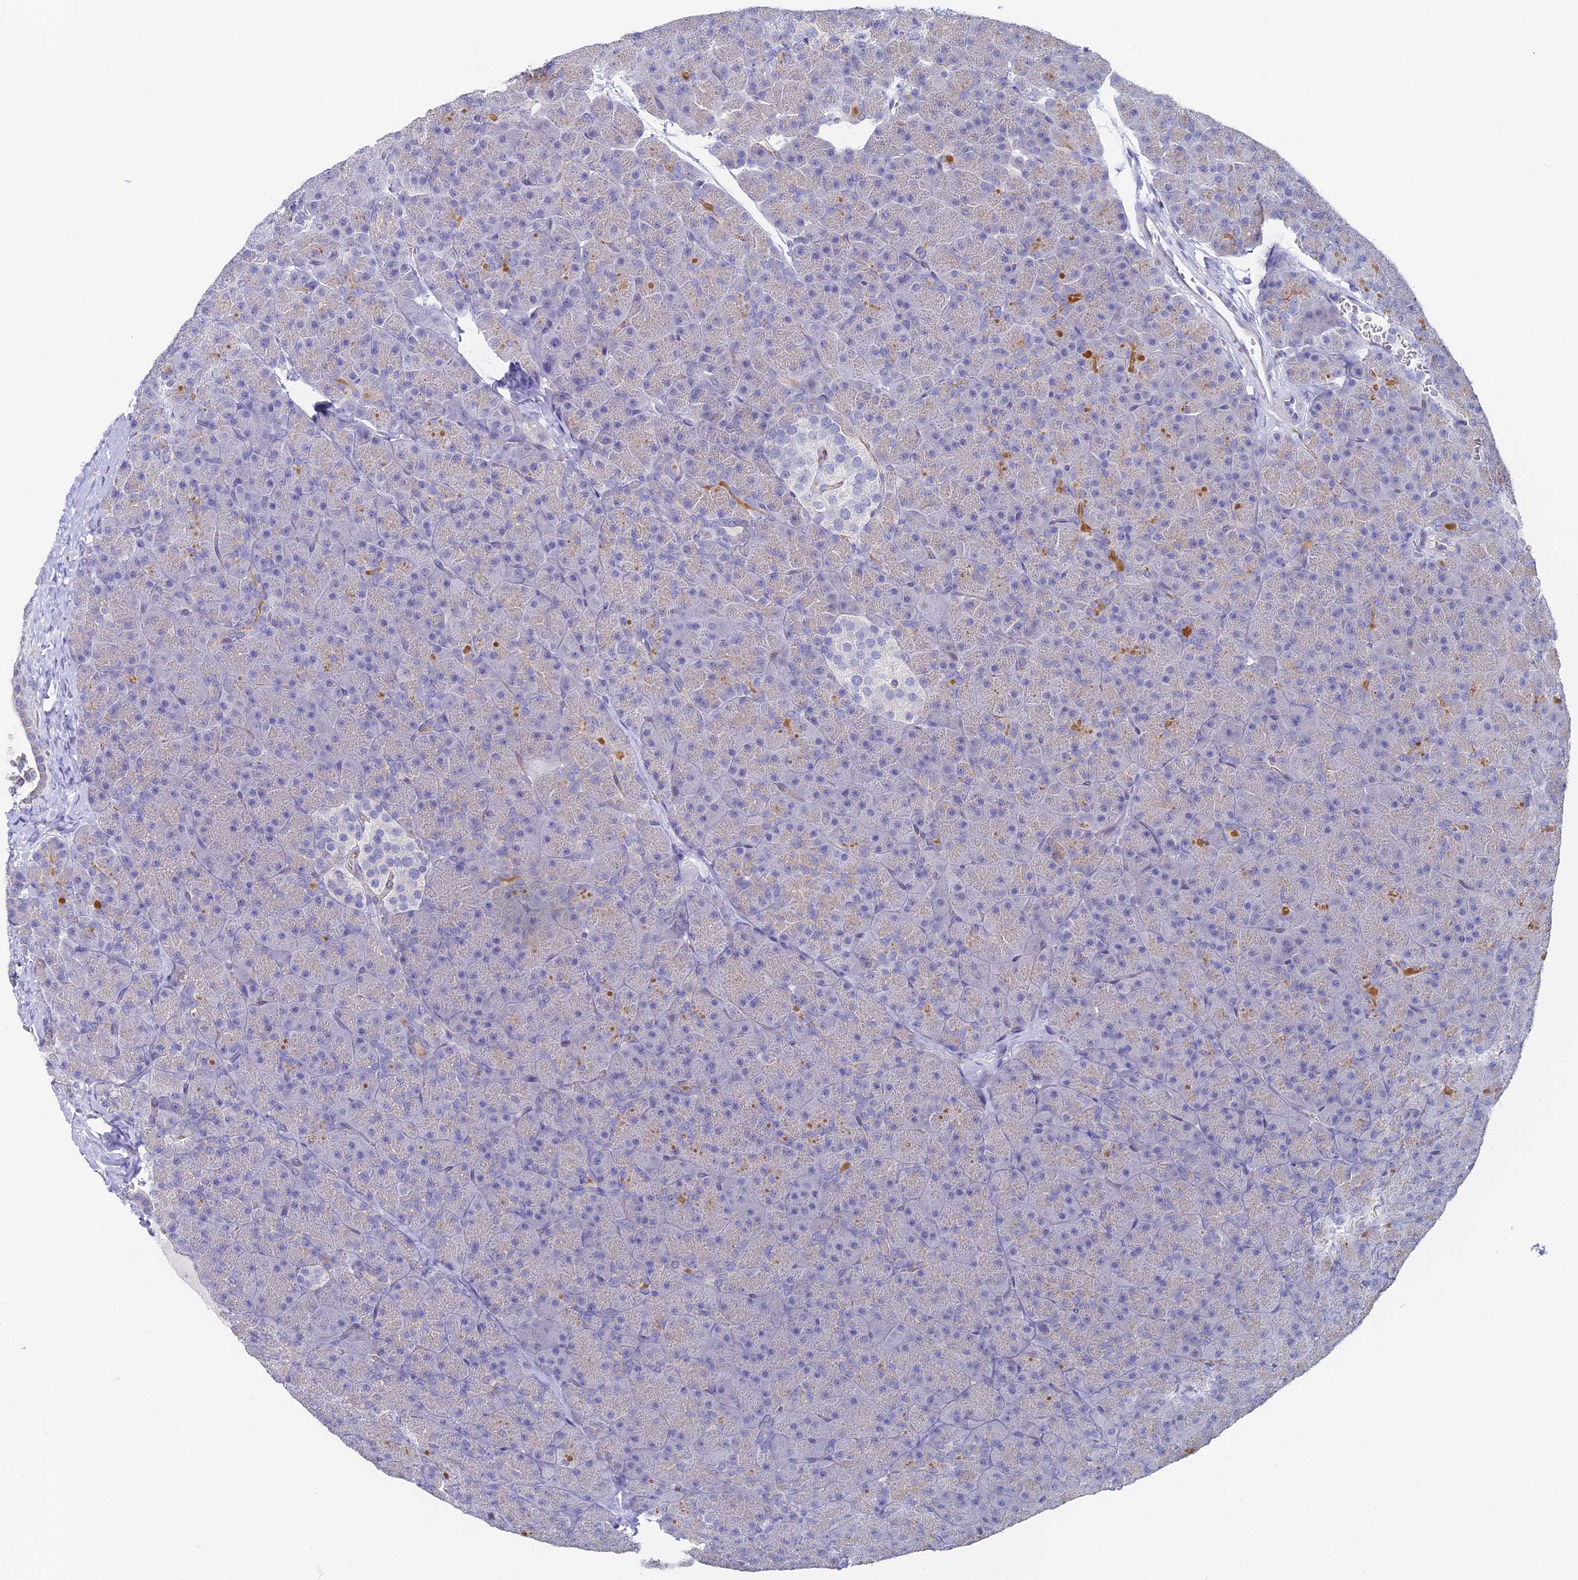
{"staining": {"intensity": "moderate", "quantity": "<25%", "location": "cytoplasmic/membranous"}, "tissue": "pancreas", "cell_type": "Exocrine glandular cells", "image_type": "normal", "snomed": [{"axis": "morphology", "description": "Normal tissue, NOS"}, {"axis": "topography", "description": "Pancreas"}], "caption": "IHC (DAB) staining of normal human pancreas shows moderate cytoplasmic/membranous protein staining in approximately <25% of exocrine glandular cells.", "gene": "GJA1", "patient": {"sex": "male", "age": 36}}